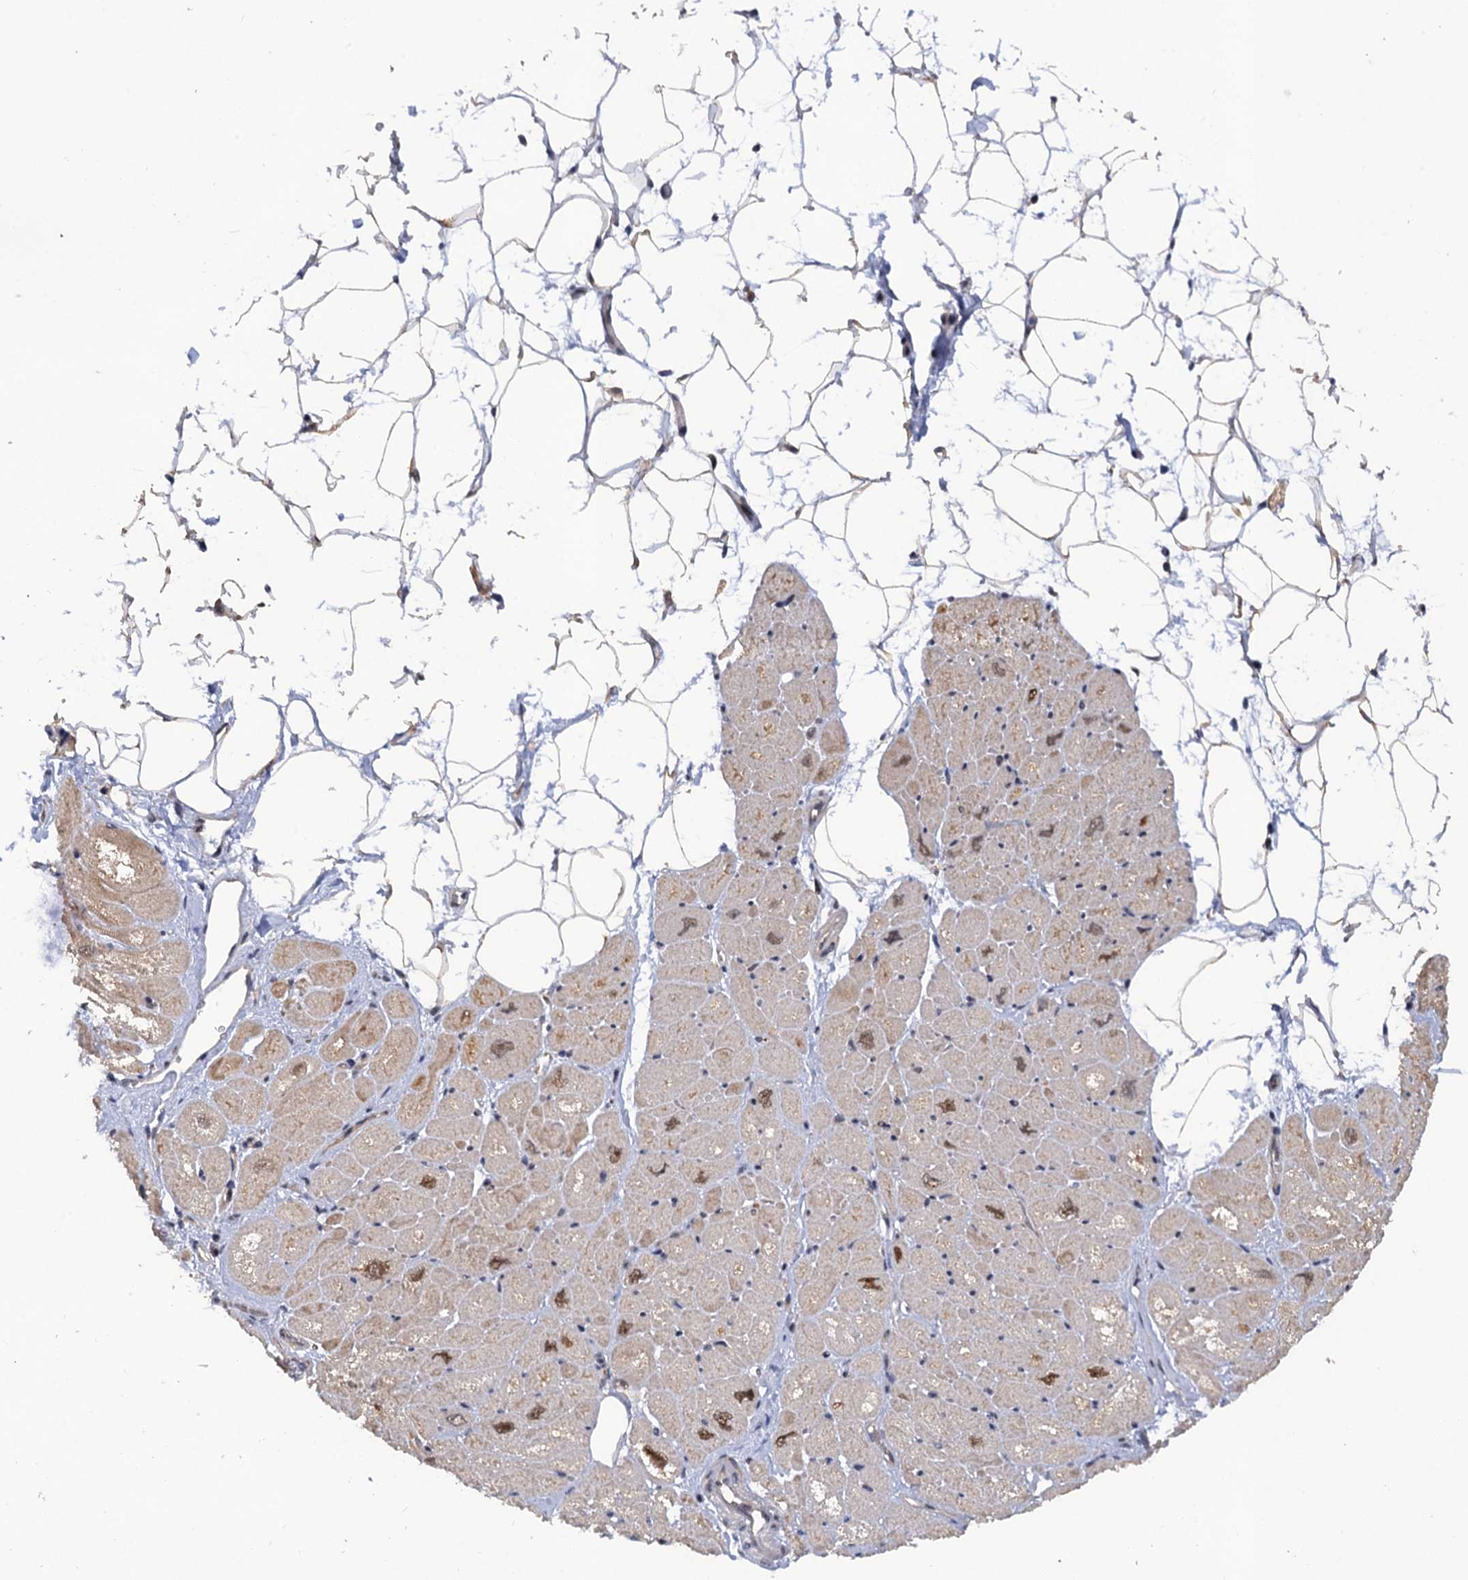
{"staining": {"intensity": "moderate", "quantity": "25%-75%", "location": "nuclear"}, "tissue": "heart muscle", "cell_type": "Cardiomyocytes", "image_type": "normal", "snomed": [{"axis": "morphology", "description": "Normal tissue, NOS"}, {"axis": "topography", "description": "Heart"}], "caption": "Protein positivity by immunohistochemistry demonstrates moderate nuclear positivity in about 25%-75% of cardiomyocytes in benign heart muscle.", "gene": "ZAR1L", "patient": {"sex": "male", "age": 50}}